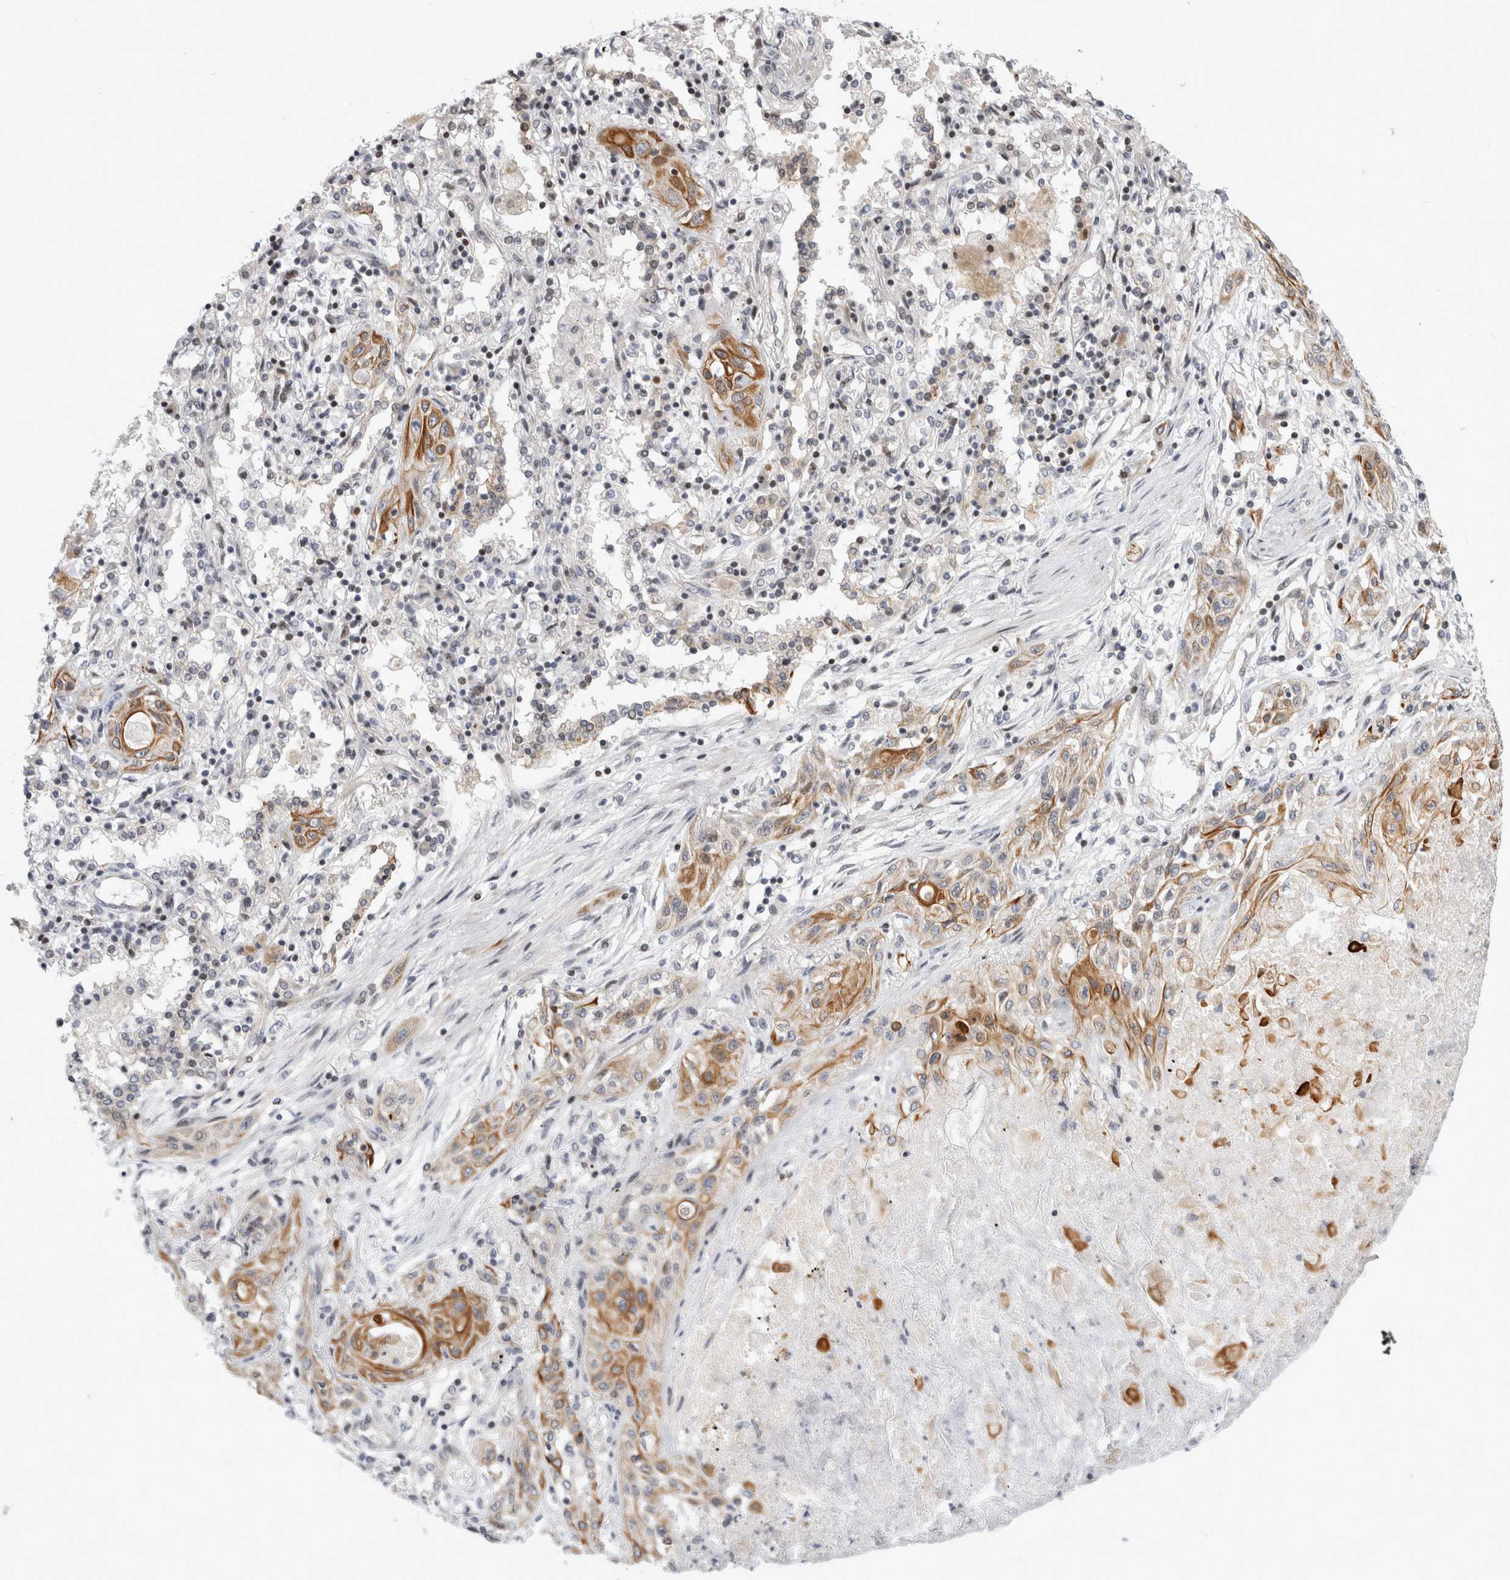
{"staining": {"intensity": "moderate", "quantity": ">75%", "location": "cytoplasmic/membranous"}, "tissue": "lung cancer", "cell_type": "Tumor cells", "image_type": "cancer", "snomed": [{"axis": "morphology", "description": "Squamous cell carcinoma, NOS"}, {"axis": "topography", "description": "Lung"}], "caption": "Brown immunohistochemical staining in lung cancer shows moderate cytoplasmic/membranous expression in approximately >75% of tumor cells.", "gene": "UTP25", "patient": {"sex": "female", "age": 47}}